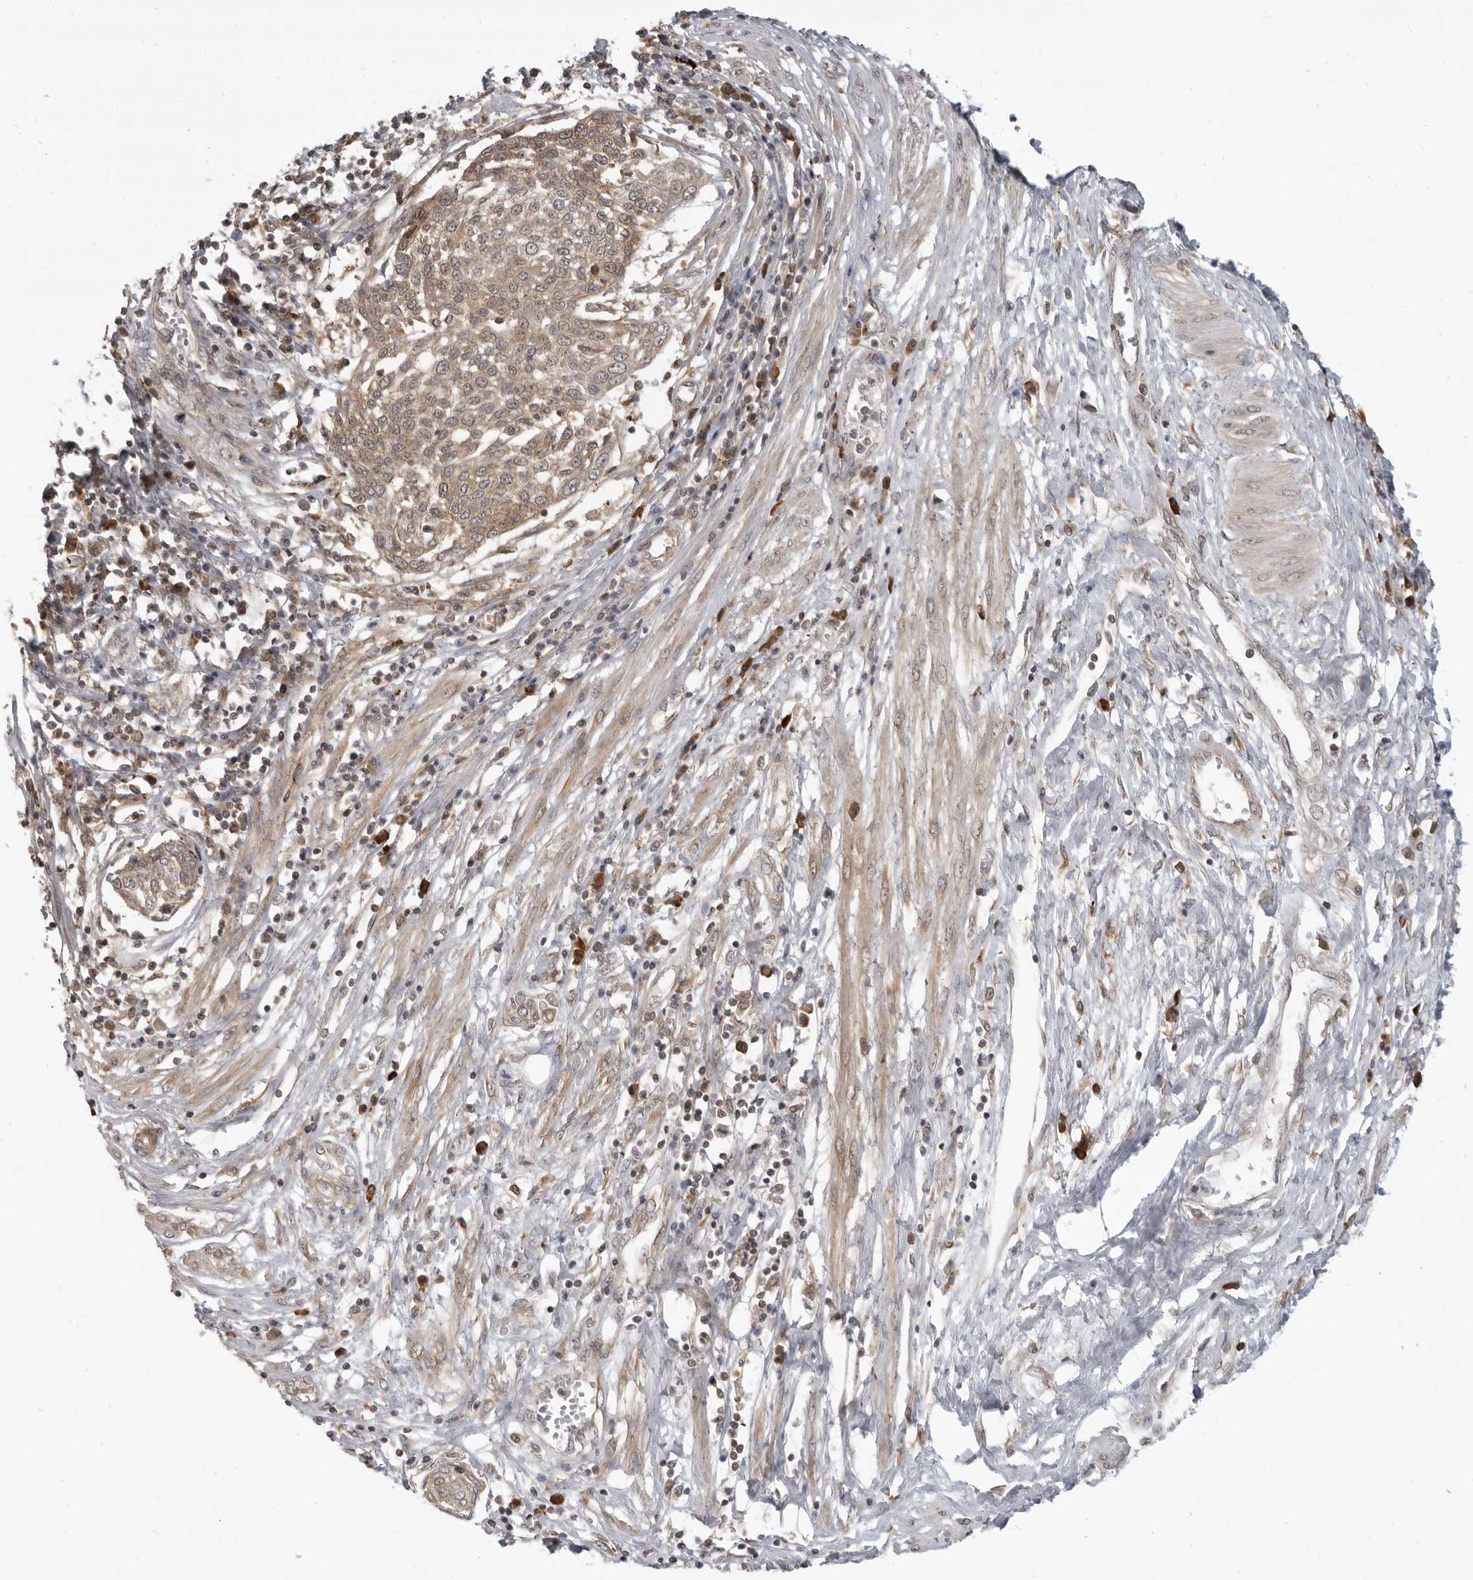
{"staining": {"intensity": "moderate", "quantity": ">75%", "location": "cytoplasmic/membranous,nuclear"}, "tissue": "cervical cancer", "cell_type": "Tumor cells", "image_type": "cancer", "snomed": [{"axis": "morphology", "description": "Squamous cell carcinoma, NOS"}, {"axis": "topography", "description": "Cervix"}], "caption": "Protein expression analysis of human cervical cancer reveals moderate cytoplasmic/membranous and nuclear expression in approximately >75% of tumor cells.", "gene": "PRRC2A", "patient": {"sex": "female", "age": 34}}